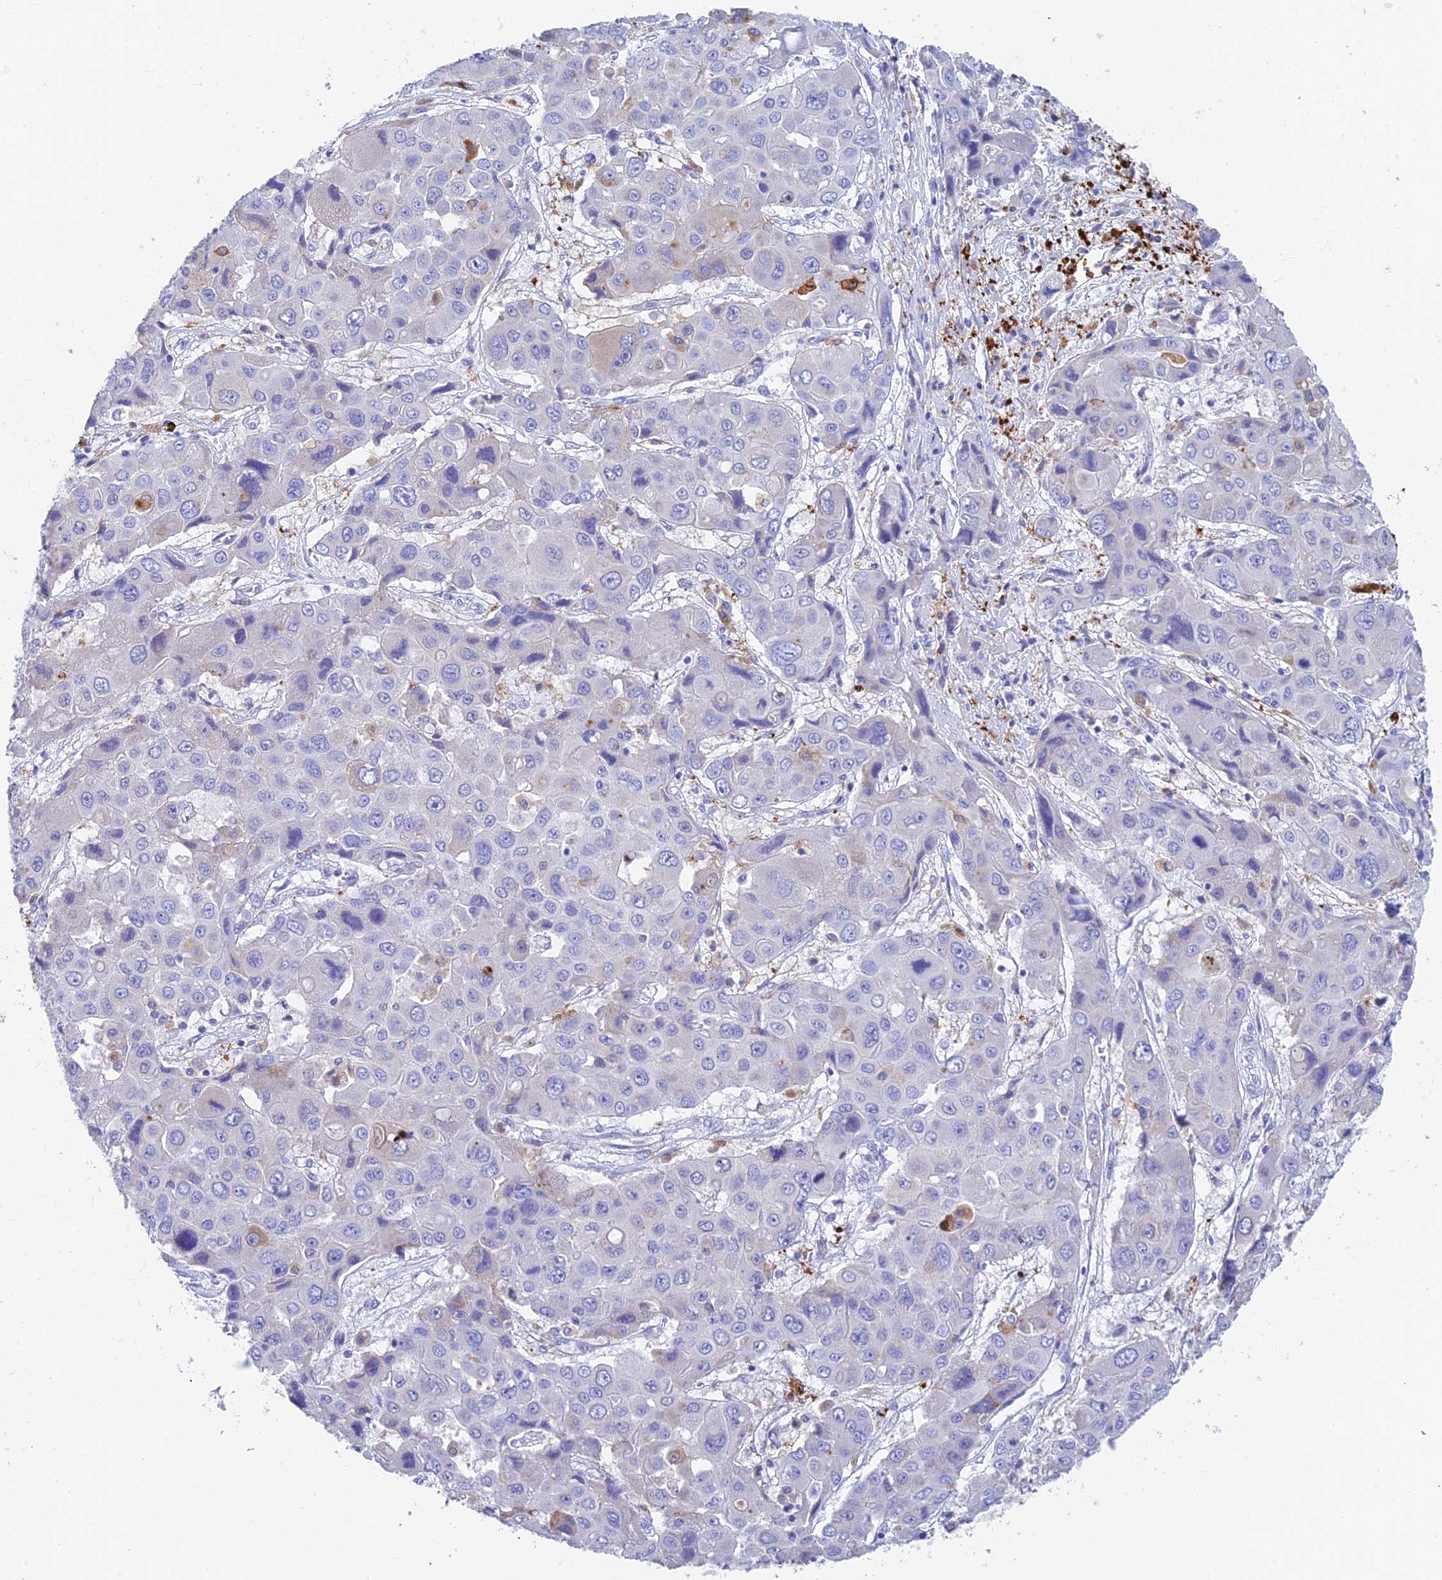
{"staining": {"intensity": "negative", "quantity": "none", "location": "none"}, "tissue": "liver cancer", "cell_type": "Tumor cells", "image_type": "cancer", "snomed": [{"axis": "morphology", "description": "Cholangiocarcinoma"}, {"axis": "topography", "description": "Liver"}], "caption": "DAB immunohistochemical staining of liver cancer (cholangiocarcinoma) displays no significant expression in tumor cells.", "gene": "ADAMTS13", "patient": {"sex": "male", "age": 67}}